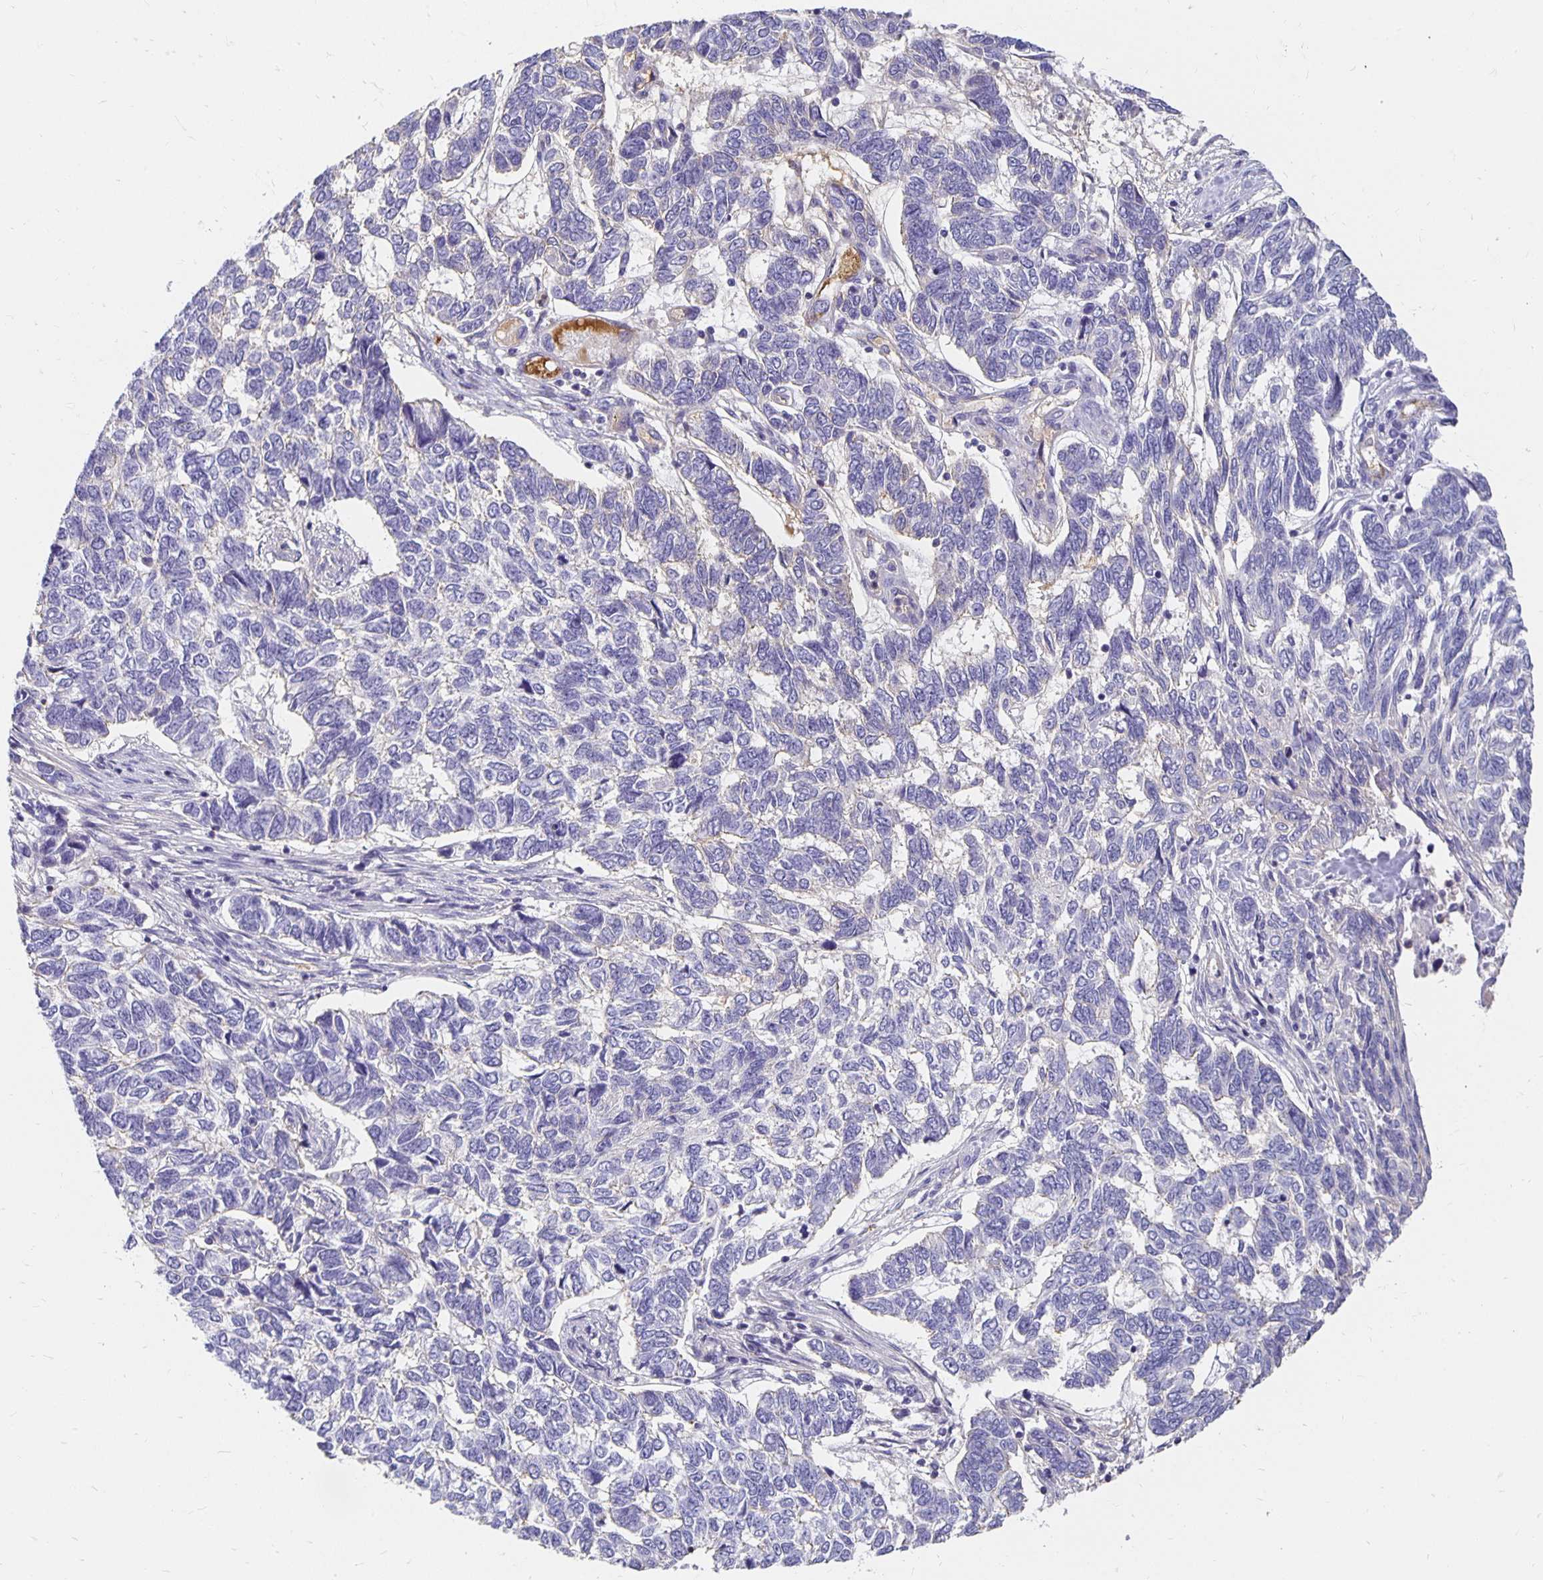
{"staining": {"intensity": "negative", "quantity": "none", "location": "none"}, "tissue": "skin cancer", "cell_type": "Tumor cells", "image_type": "cancer", "snomed": [{"axis": "morphology", "description": "Basal cell carcinoma"}, {"axis": "topography", "description": "Skin"}], "caption": "IHC photomicrograph of human basal cell carcinoma (skin) stained for a protein (brown), which shows no expression in tumor cells.", "gene": "APOB", "patient": {"sex": "female", "age": 65}}